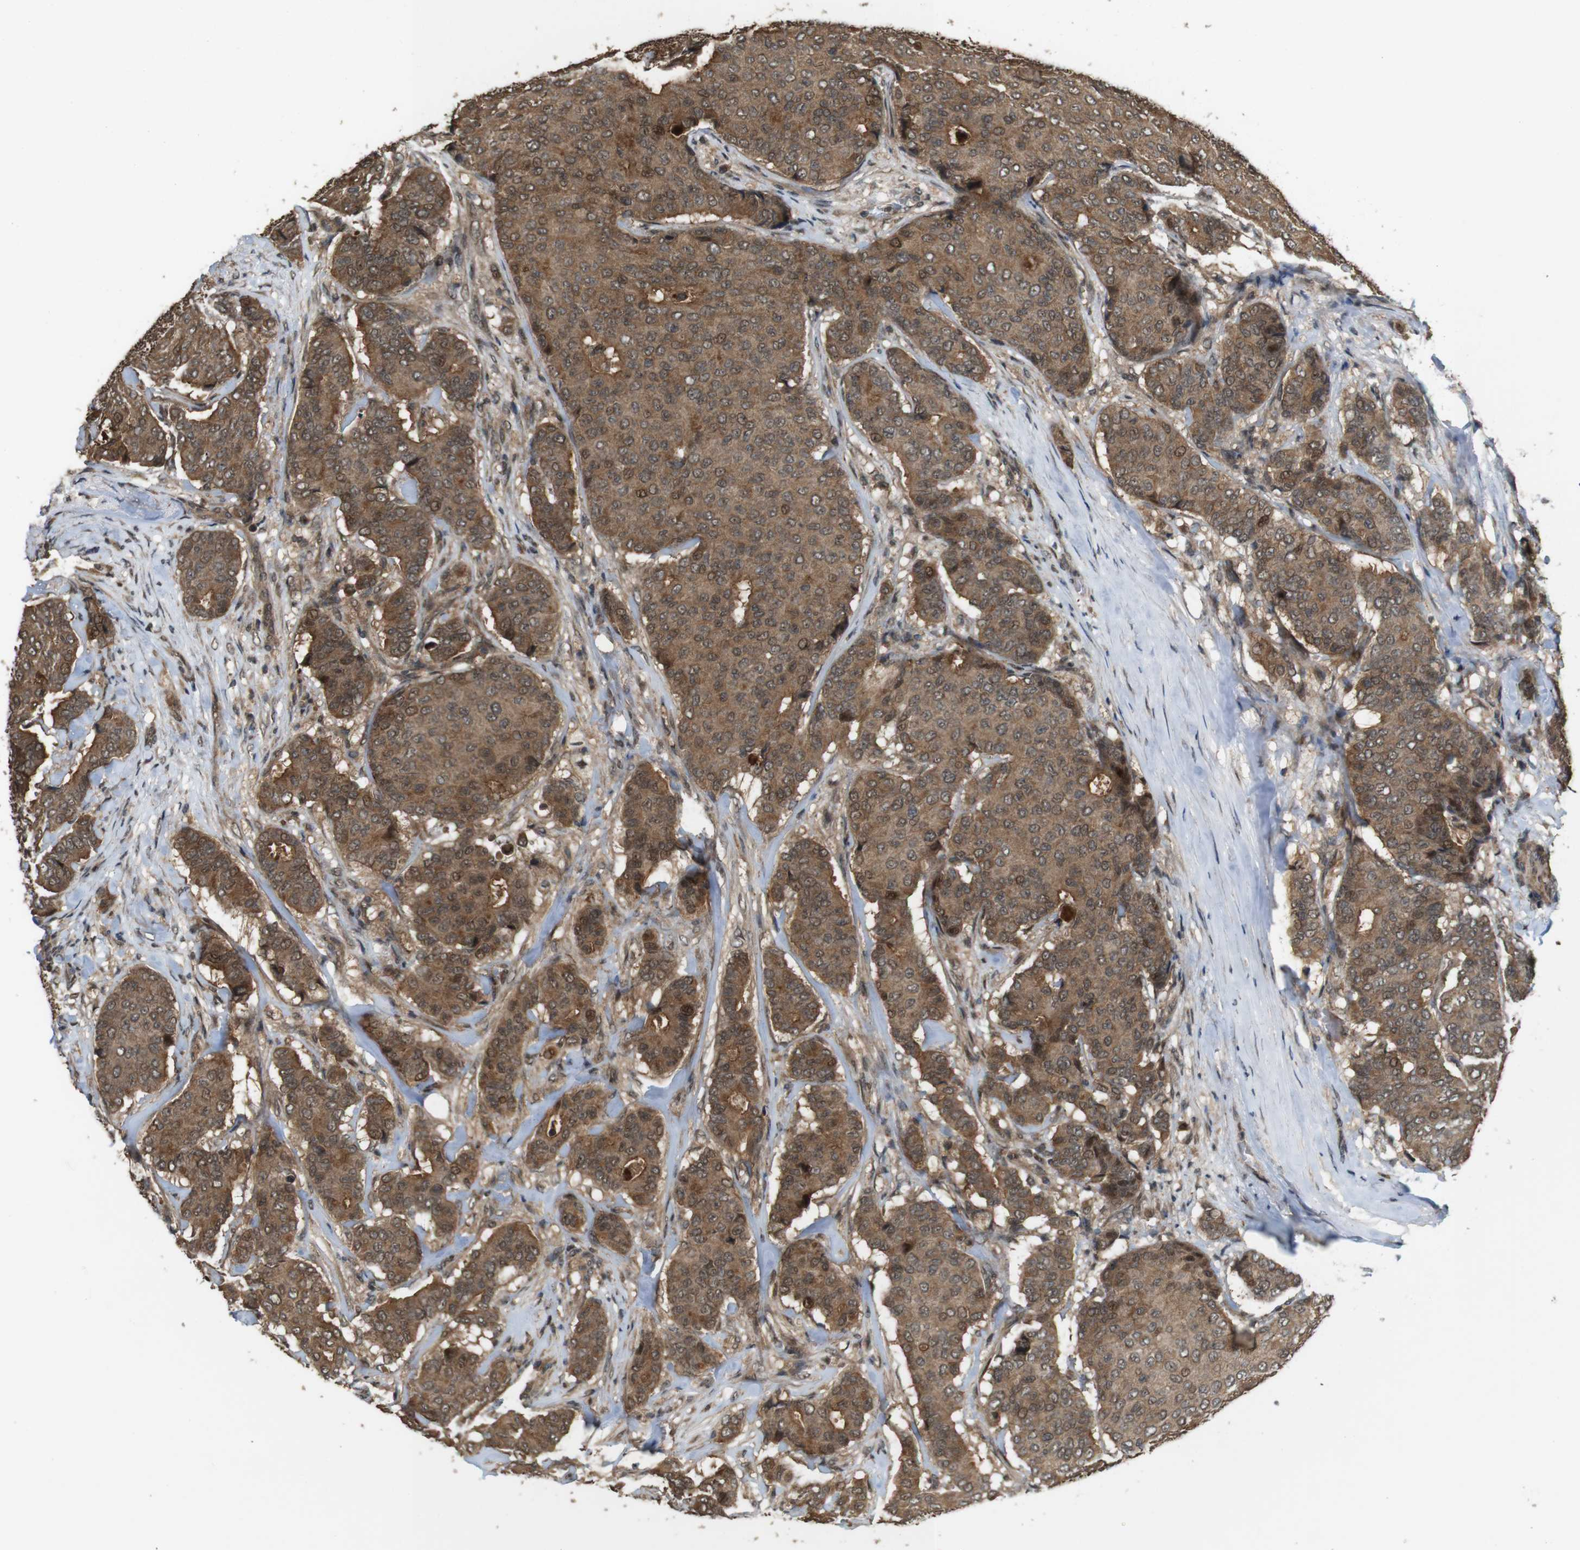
{"staining": {"intensity": "moderate", "quantity": ">75%", "location": "cytoplasmic/membranous"}, "tissue": "breast cancer", "cell_type": "Tumor cells", "image_type": "cancer", "snomed": [{"axis": "morphology", "description": "Duct carcinoma"}, {"axis": "topography", "description": "Breast"}], "caption": "An image showing moderate cytoplasmic/membranous staining in about >75% of tumor cells in breast cancer, as visualized by brown immunohistochemical staining.", "gene": "CDC34", "patient": {"sex": "female", "age": 75}}